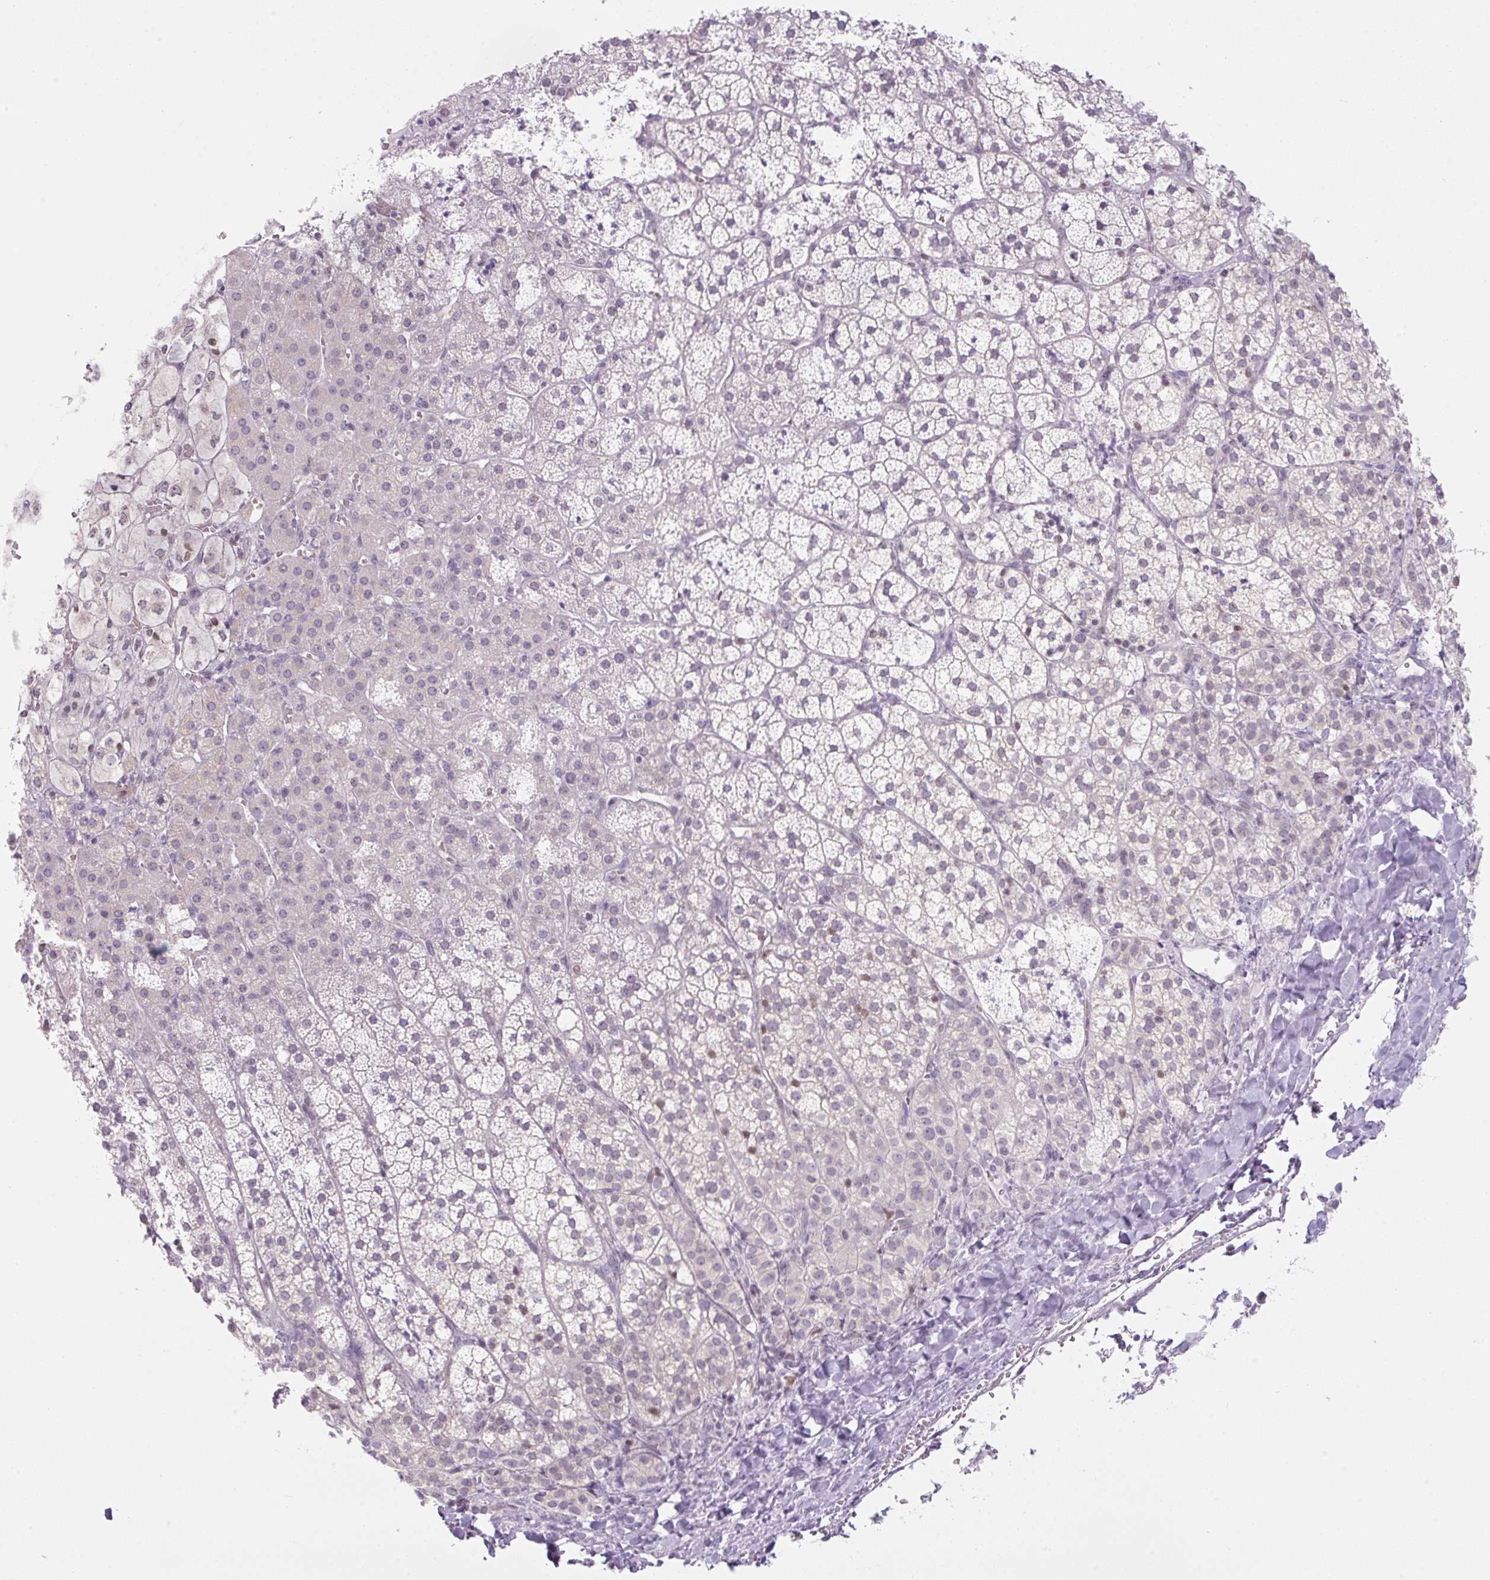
{"staining": {"intensity": "negative", "quantity": "none", "location": "none"}, "tissue": "adrenal gland", "cell_type": "Glandular cells", "image_type": "normal", "snomed": [{"axis": "morphology", "description": "Normal tissue, NOS"}, {"axis": "topography", "description": "Adrenal gland"}], "caption": "Normal adrenal gland was stained to show a protein in brown. There is no significant expression in glandular cells. (IHC, brightfield microscopy, high magnification).", "gene": "TLE3", "patient": {"sex": "male", "age": 53}}